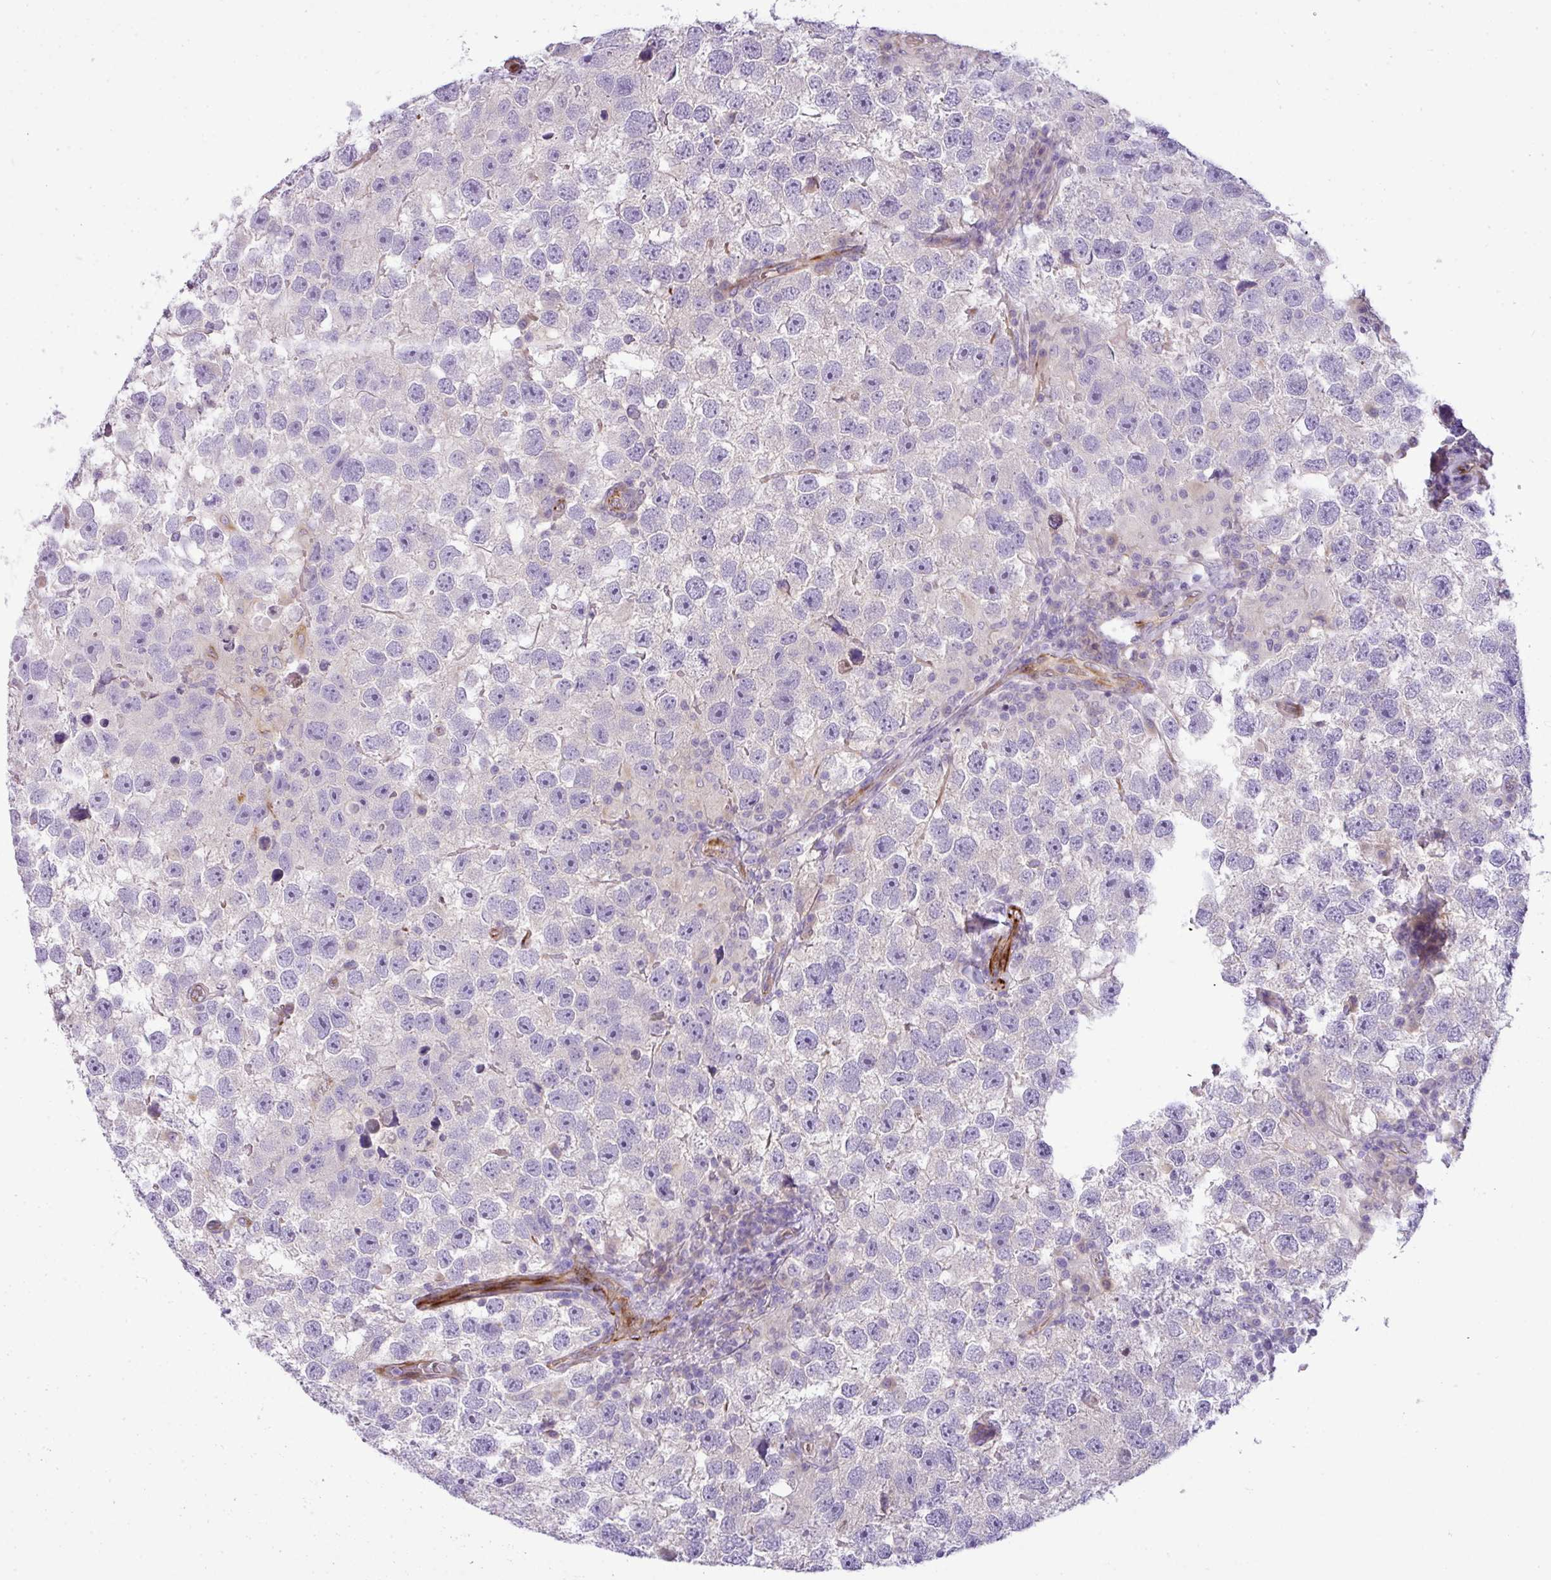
{"staining": {"intensity": "negative", "quantity": "none", "location": "none"}, "tissue": "testis cancer", "cell_type": "Tumor cells", "image_type": "cancer", "snomed": [{"axis": "morphology", "description": "Seminoma, NOS"}, {"axis": "topography", "description": "Testis"}], "caption": "Tumor cells are negative for brown protein staining in testis seminoma.", "gene": "ENSG00000273748", "patient": {"sex": "male", "age": 26}}